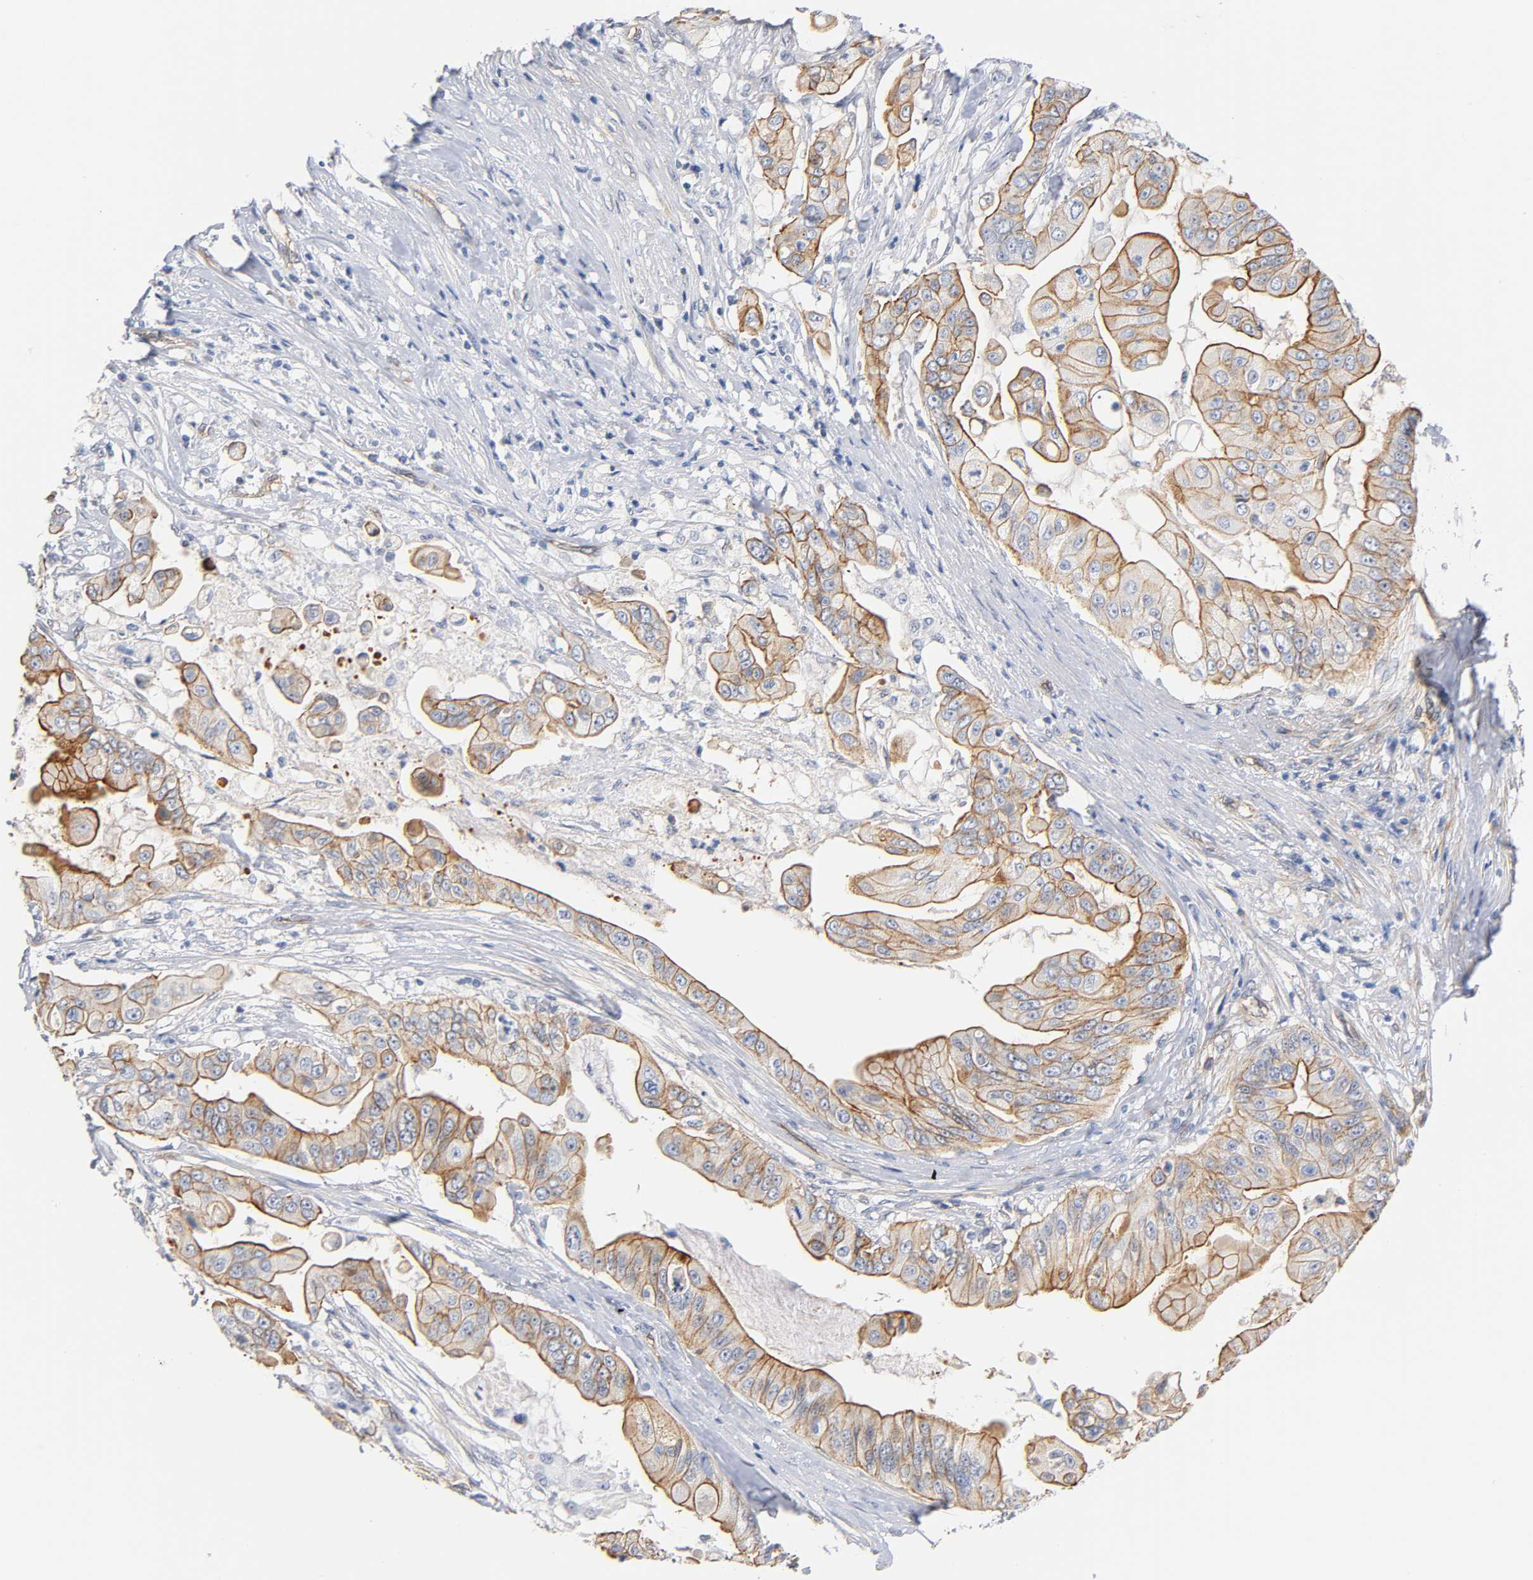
{"staining": {"intensity": "moderate", "quantity": ">75%", "location": "cytoplasmic/membranous"}, "tissue": "pancreatic cancer", "cell_type": "Tumor cells", "image_type": "cancer", "snomed": [{"axis": "morphology", "description": "Adenocarcinoma, NOS"}, {"axis": "topography", "description": "Pancreas"}], "caption": "Protein expression analysis of human pancreatic cancer reveals moderate cytoplasmic/membranous expression in about >75% of tumor cells.", "gene": "SPTAN1", "patient": {"sex": "female", "age": 75}}